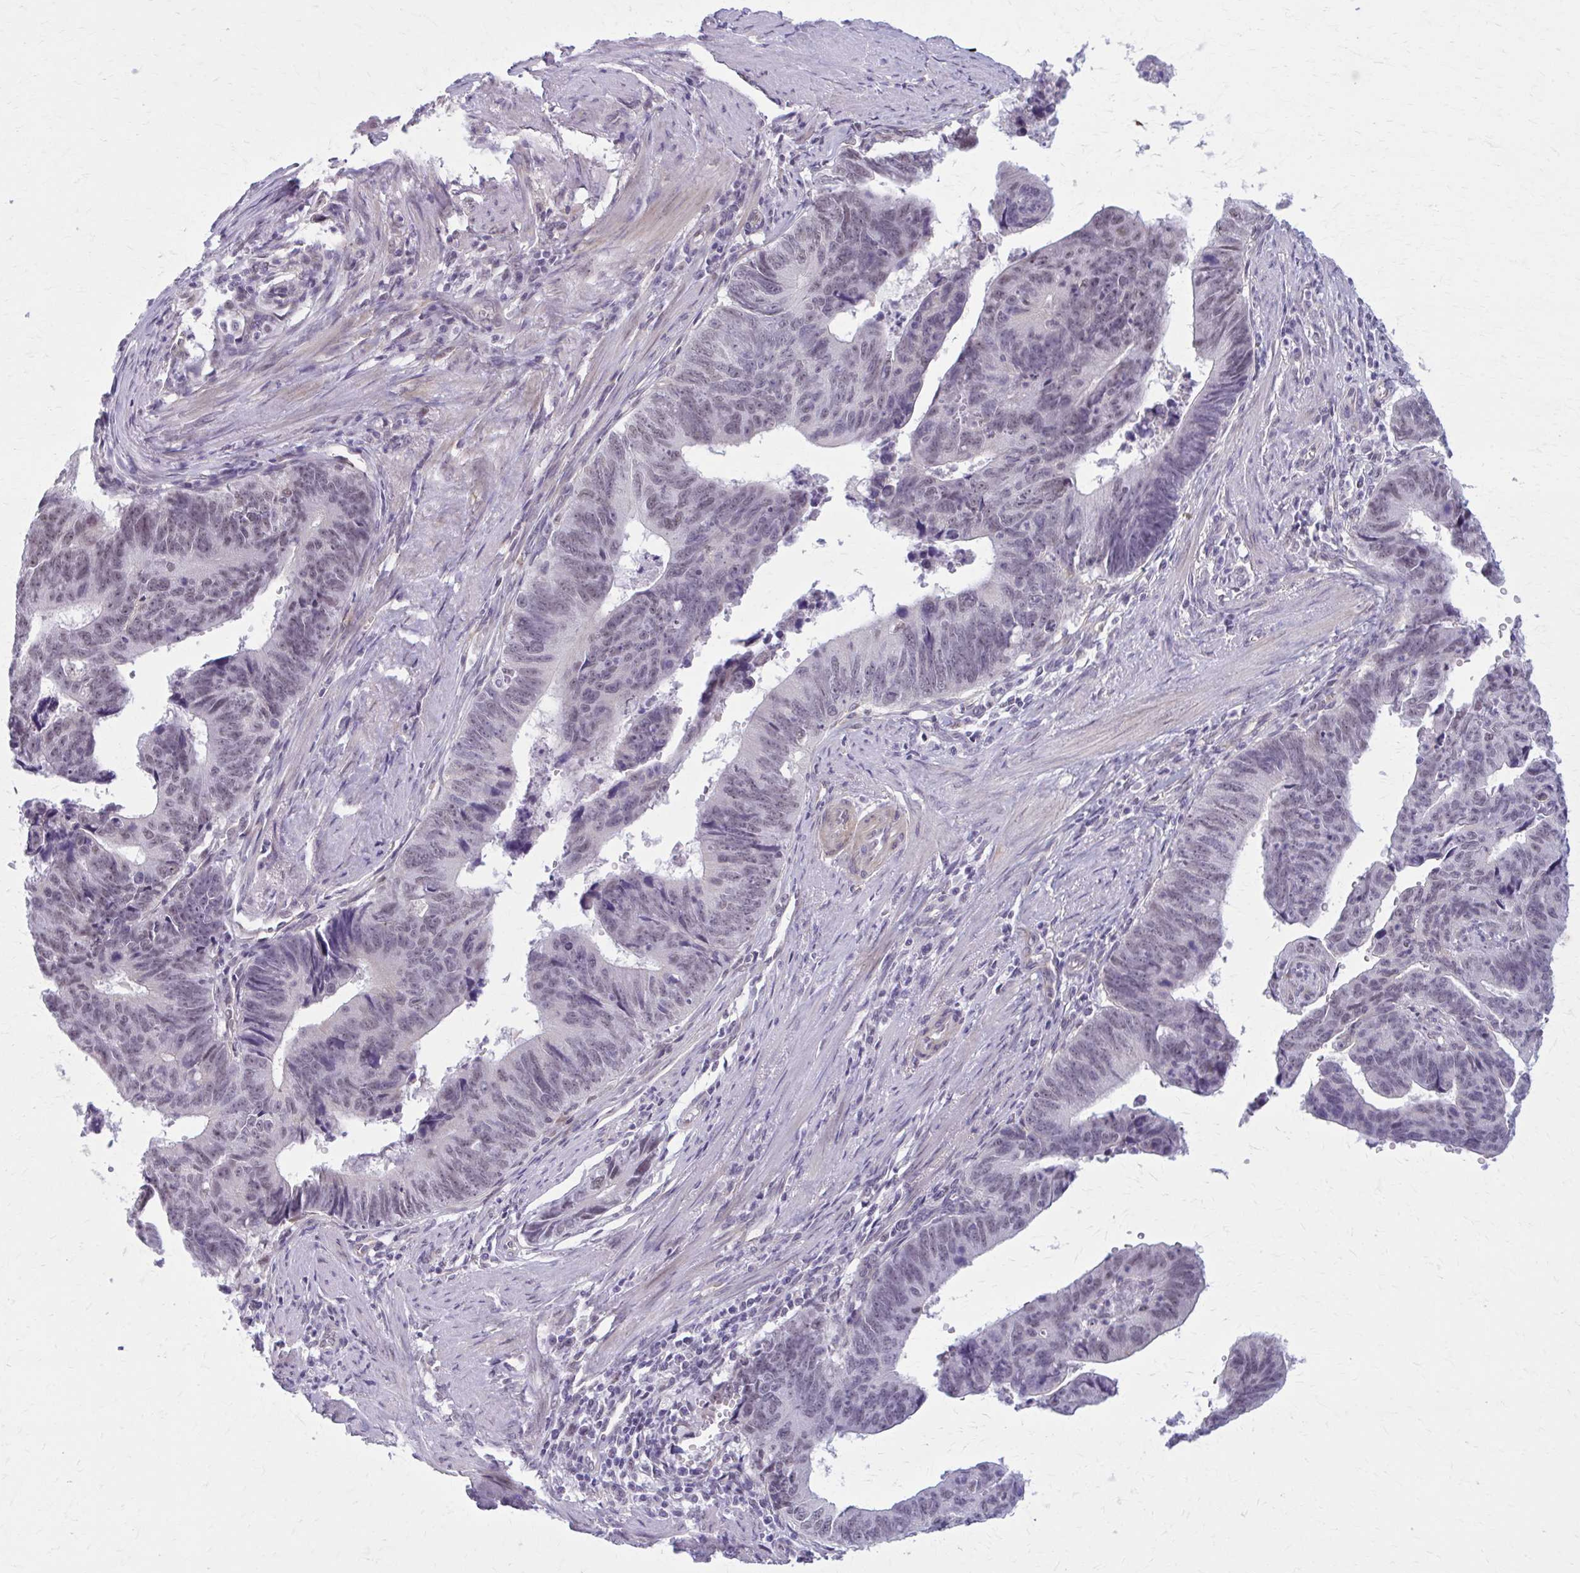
{"staining": {"intensity": "negative", "quantity": "none", "location": "none"}, "tissue": "stomach cancer", "cell_type": "Tumor cells", "image_type": "cancer", "snomed": [{"axis": "morphology", "description": "Adenocarcinoma, NOS"}, {"axis": "topography", "description": "Stomach"}], "caption": "The image reveals no staining of tumor cells in stomach adenocarcinoma.", "gene": "NUMBL", "patient": {"sex": "male", "age": 59}}